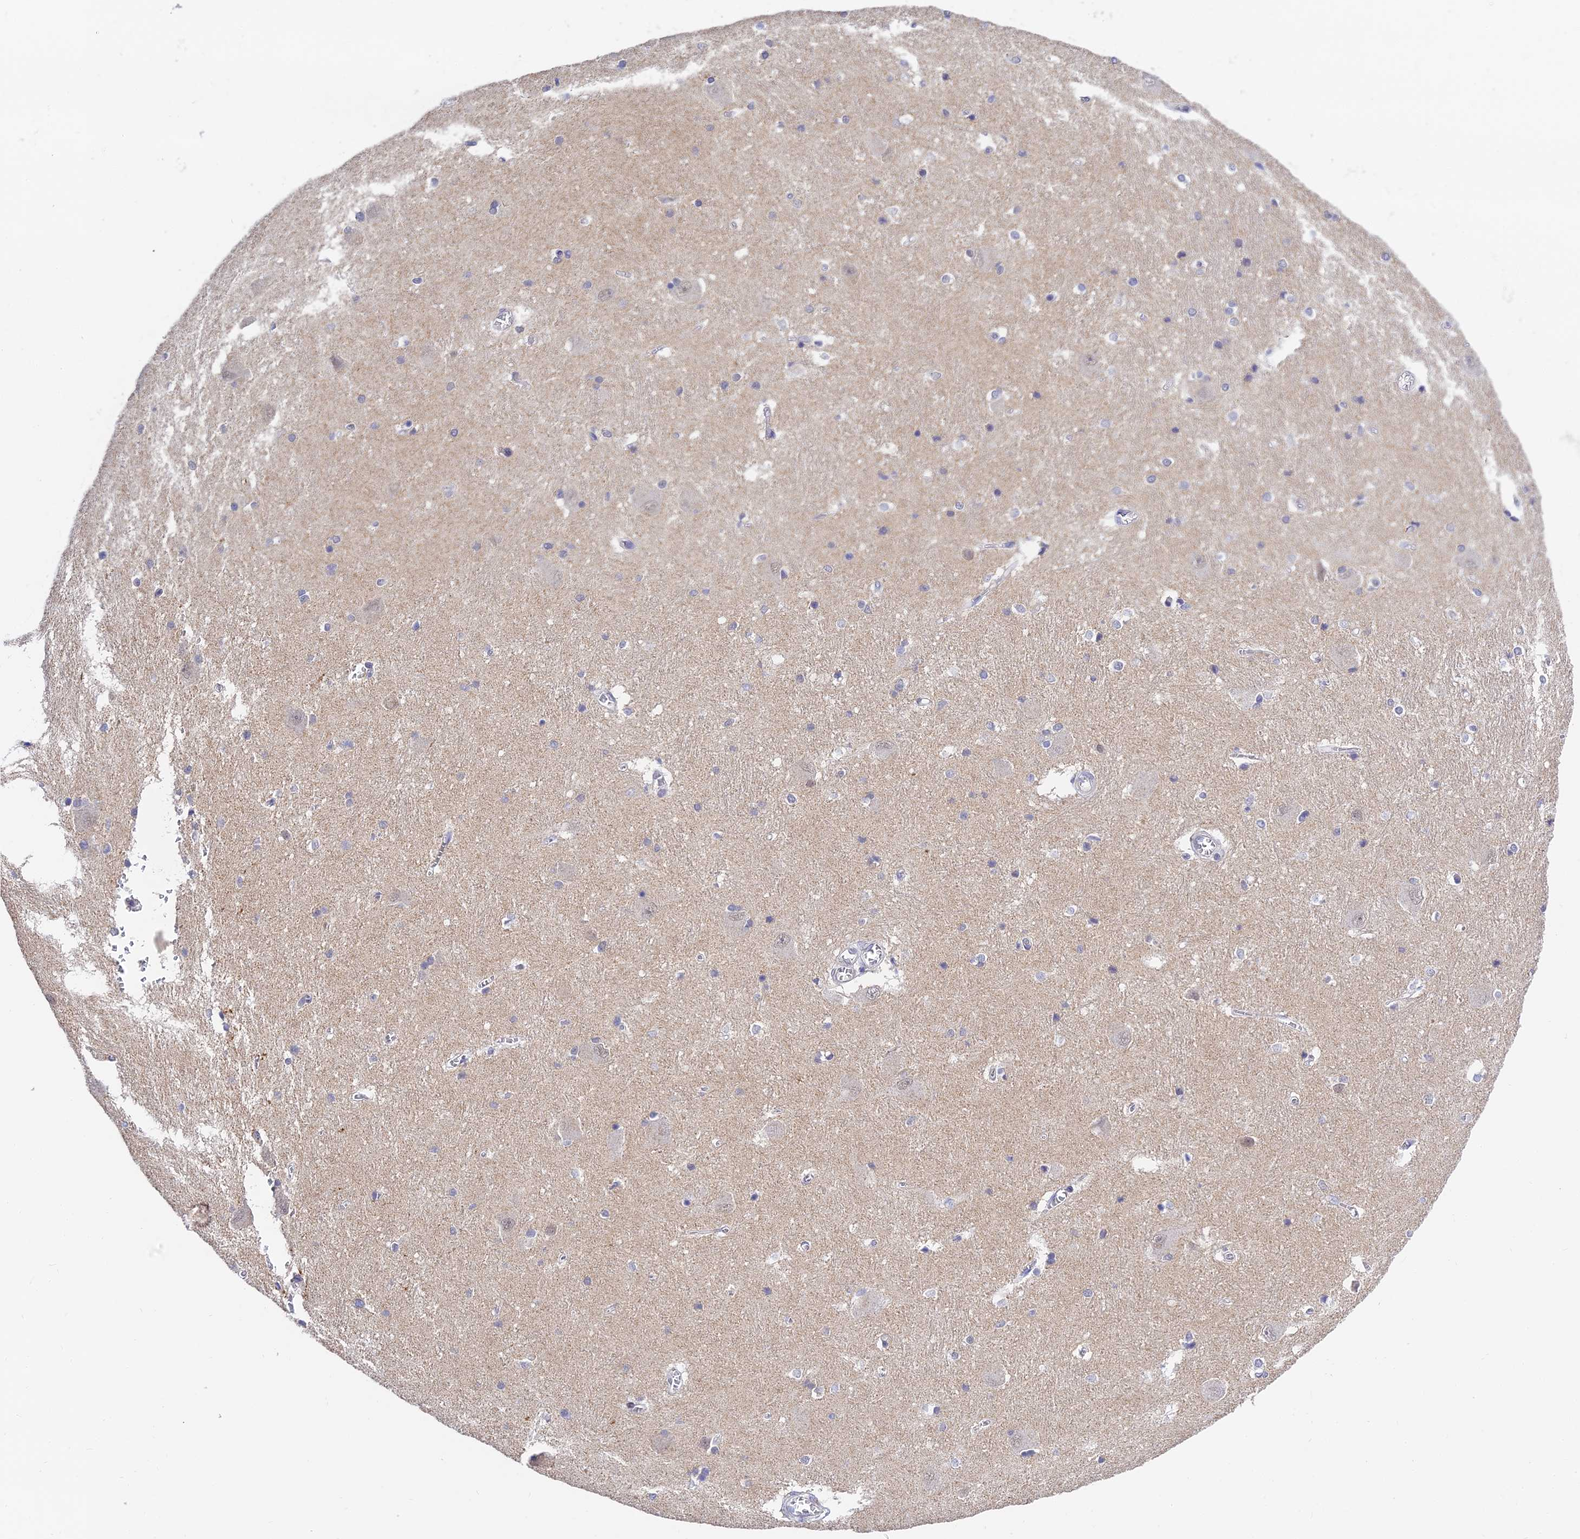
{"staining": {"intensity": "negative", "quantity": "none", "location": "none"}, "tissue": "caudate", "cell_type": "Glial cells", "image_type": "normal", "snomed": [{"axis": "morphology", "description": "Normal tissue, NOS"}, {"axis": "topography", "description": "Lateral ventricle wall"}], "caption": "Glial cells are negative for protein expression in benign human caudate. (DAB immunohistochemistry with hematoxylin counter stain).", "gene": "HOXB1", "patient": {"sex": "male", "age": 37}}